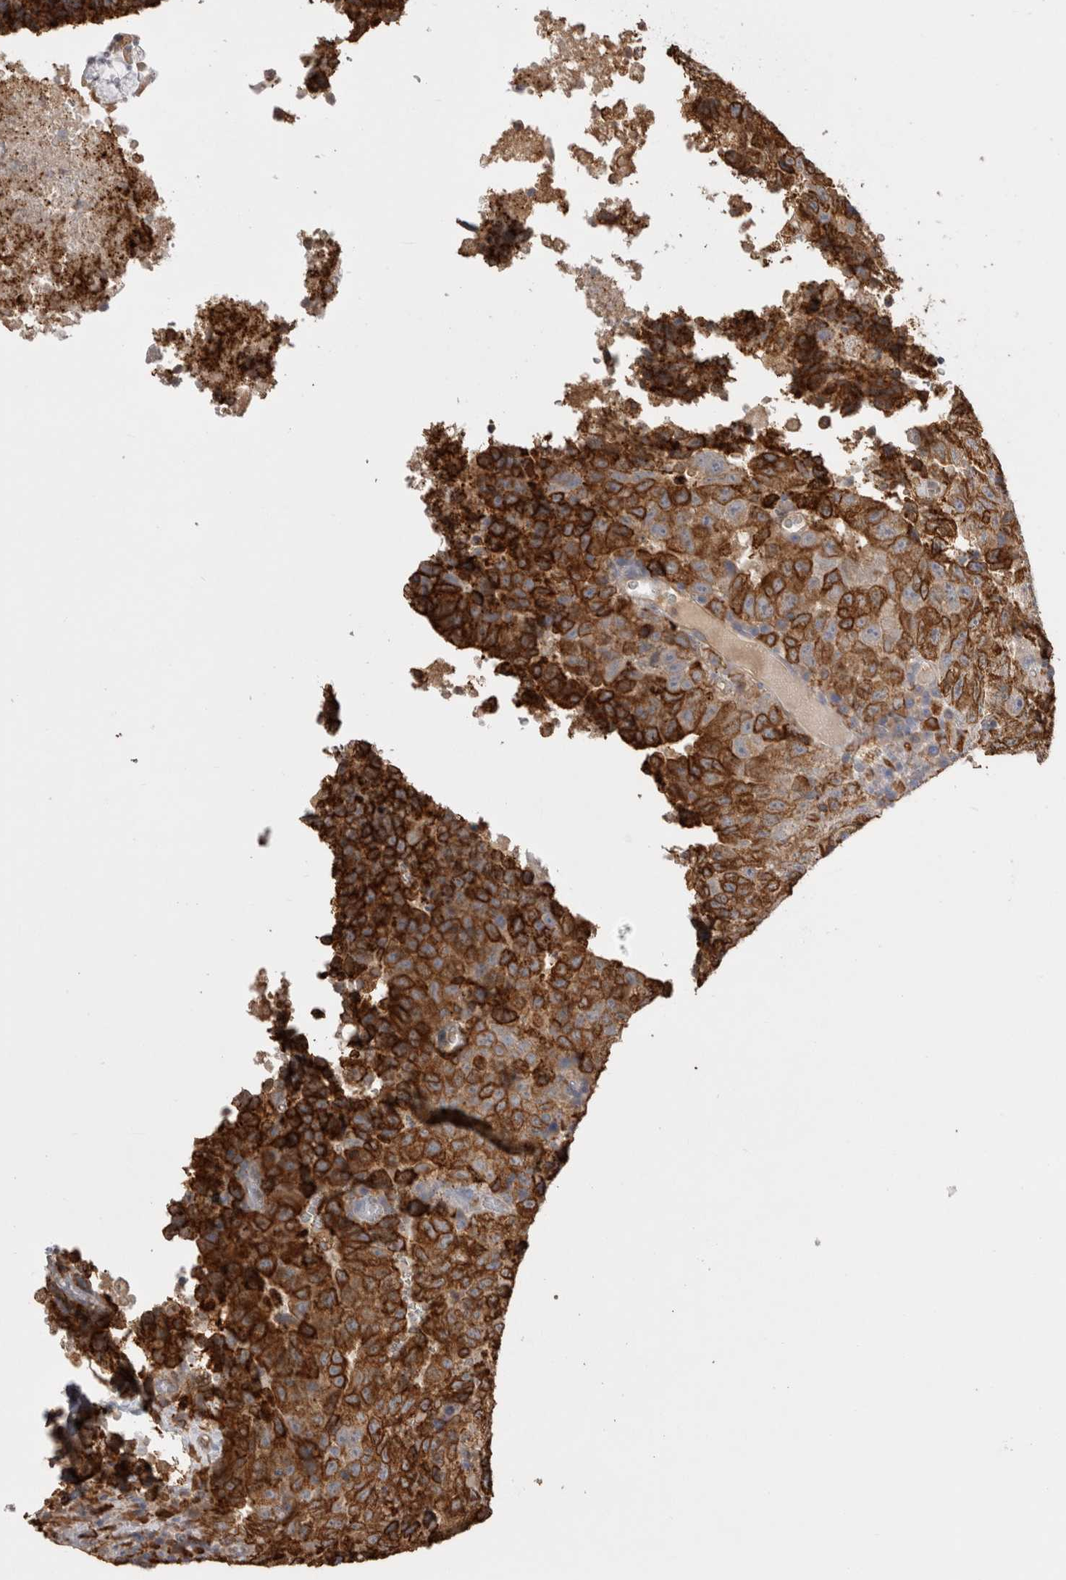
{"staining": {"intensity": "strong", "quantity": ">75%", "location": "cytoplasmic/membranous"}, "tissue": "testis cancer", "cell_type": "Tumor cells", "image_type": "cancer", "snomed": [{"axis": "morphology", "description": "Necrosis, NOS"}, {"axis": "morphology", "description": "Carcinoma, Embryonal, NOS"}, {"axis": "topography", "description": "Testis"}], "caption": "Embryonal carcinoma (testis) stained with immunohistochemistry shows strong cytoplasmic/membranous expression in approximately >75% of tumor cells. (DAB = brown stain, brightfield microscopy at high magnification).", "gene": "LRPAP1", "patient": {"sex": "male", "age": 19}}